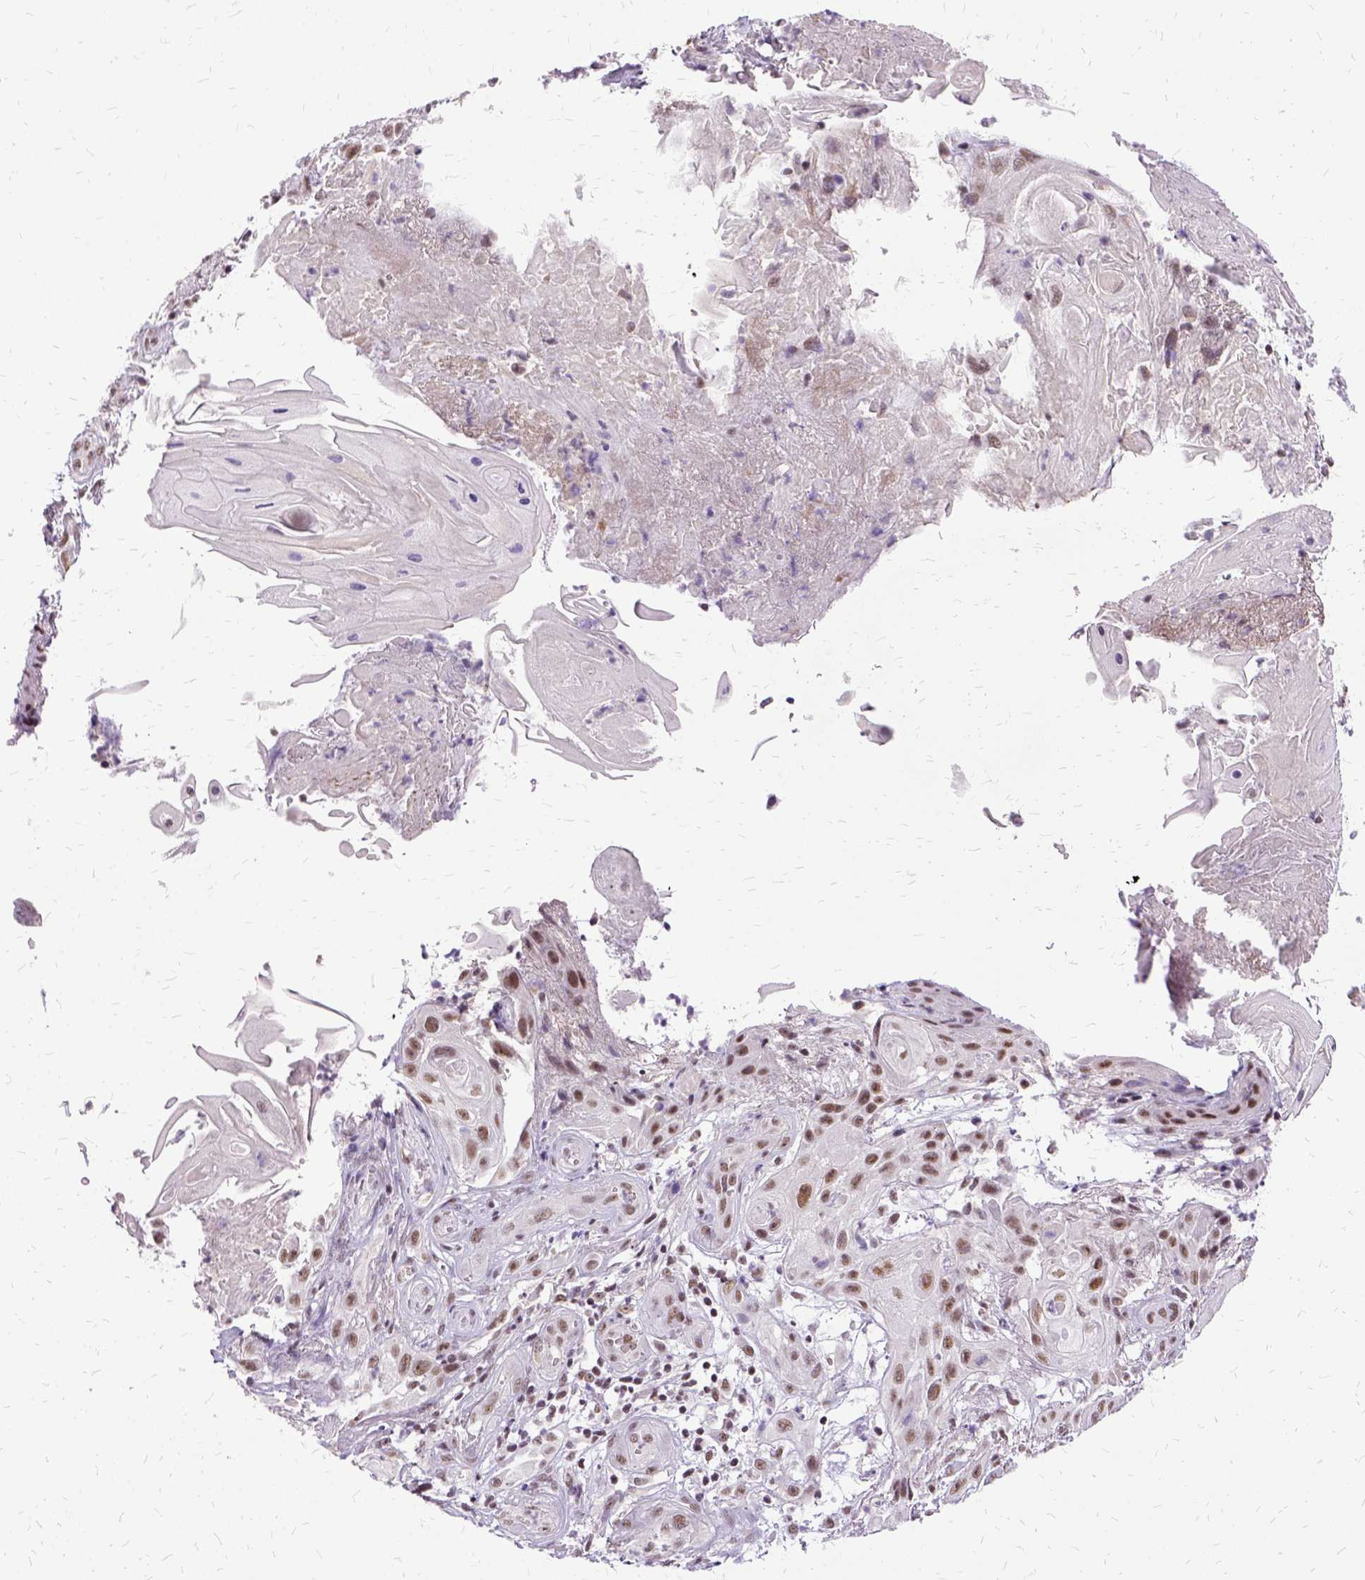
{"staining": {"intensity": "moderate", "quantity": ">75%", "location": "nuclear"}, "tissue": "skin cancer", "cell_type": "Tumor cells", "image_type": "cancer", "snomed": [{"axis": "morphology", "description": "Squamous cell carcinoma, NOS"}, {"axis": "topography", "description": "Skin"}], "caption": "Immunohistochemistry (IHC) of human skin cancer (squamous cell carcinoma) reveals medium levels of moderate nuclear staining in approximately >75% of tumor cells.", "gene": "SETD1A", "patient": {"sex": "male", "age": 62}}